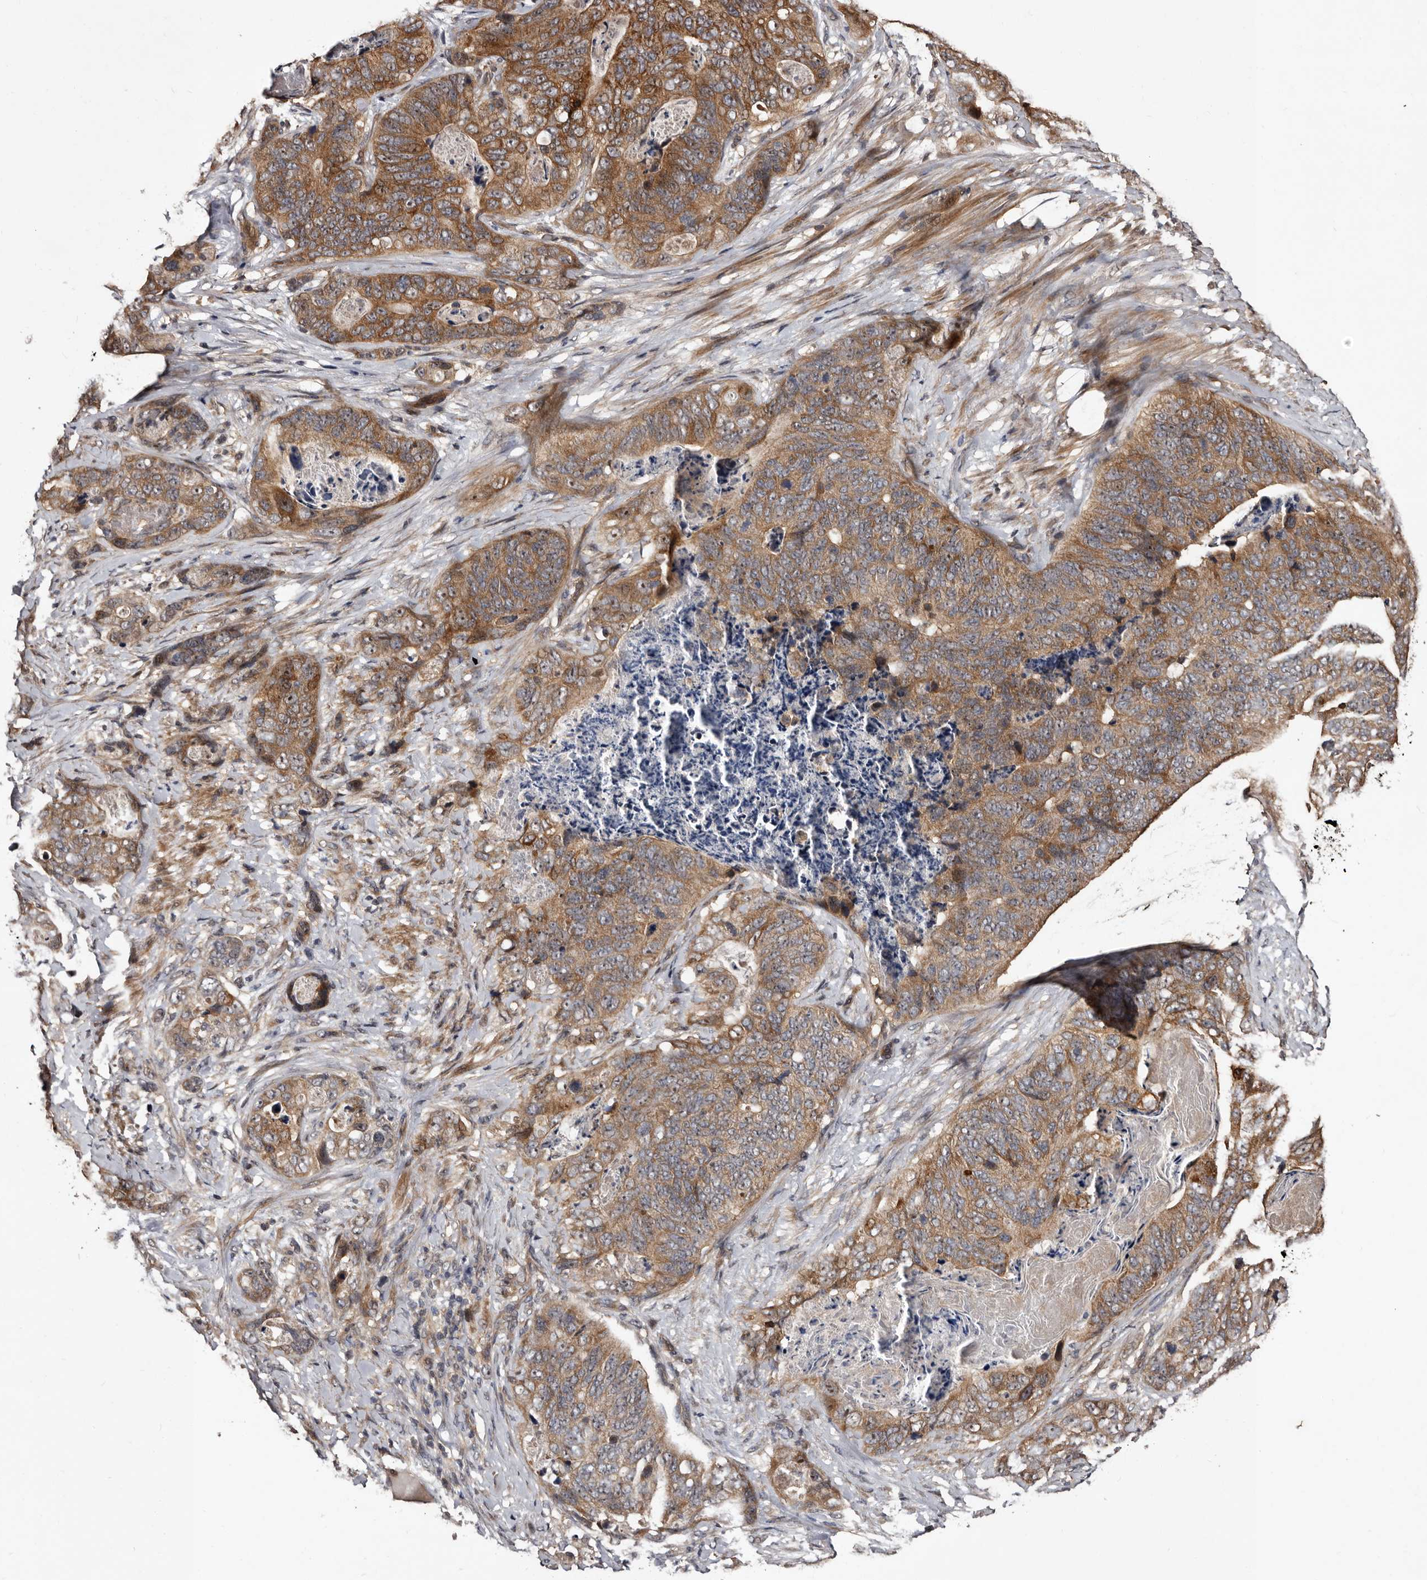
{"staining": {"intensity": "moderate", "quantity": ">75%", "location": "cytoplasmic/membranous"}, "tissue": "stomach cancer", "cell_type": "Tumor cells", "image_type": "cancer", "snomed": [{"axis": "morphology", "description": "Normal tissue, NOS"}, {"axis": "morphology", "description": "Adenocarcinoma, NOS"}, {"axis": "topography", "description": "Stomach"}], "caption": "Brown immunohistochemical staining in human stomach adenocarcinoma shows moderate cytoplasmic/membranous expression in approximately >75% of tumor cells. The staining was performed using DAB to visualize the protein expression in brown, while the nuclei were stained in blue with hematoxylin (Magnification: 20x).", "gene": "MKRN3", "patient": {"sex": "female", "age": 89}}